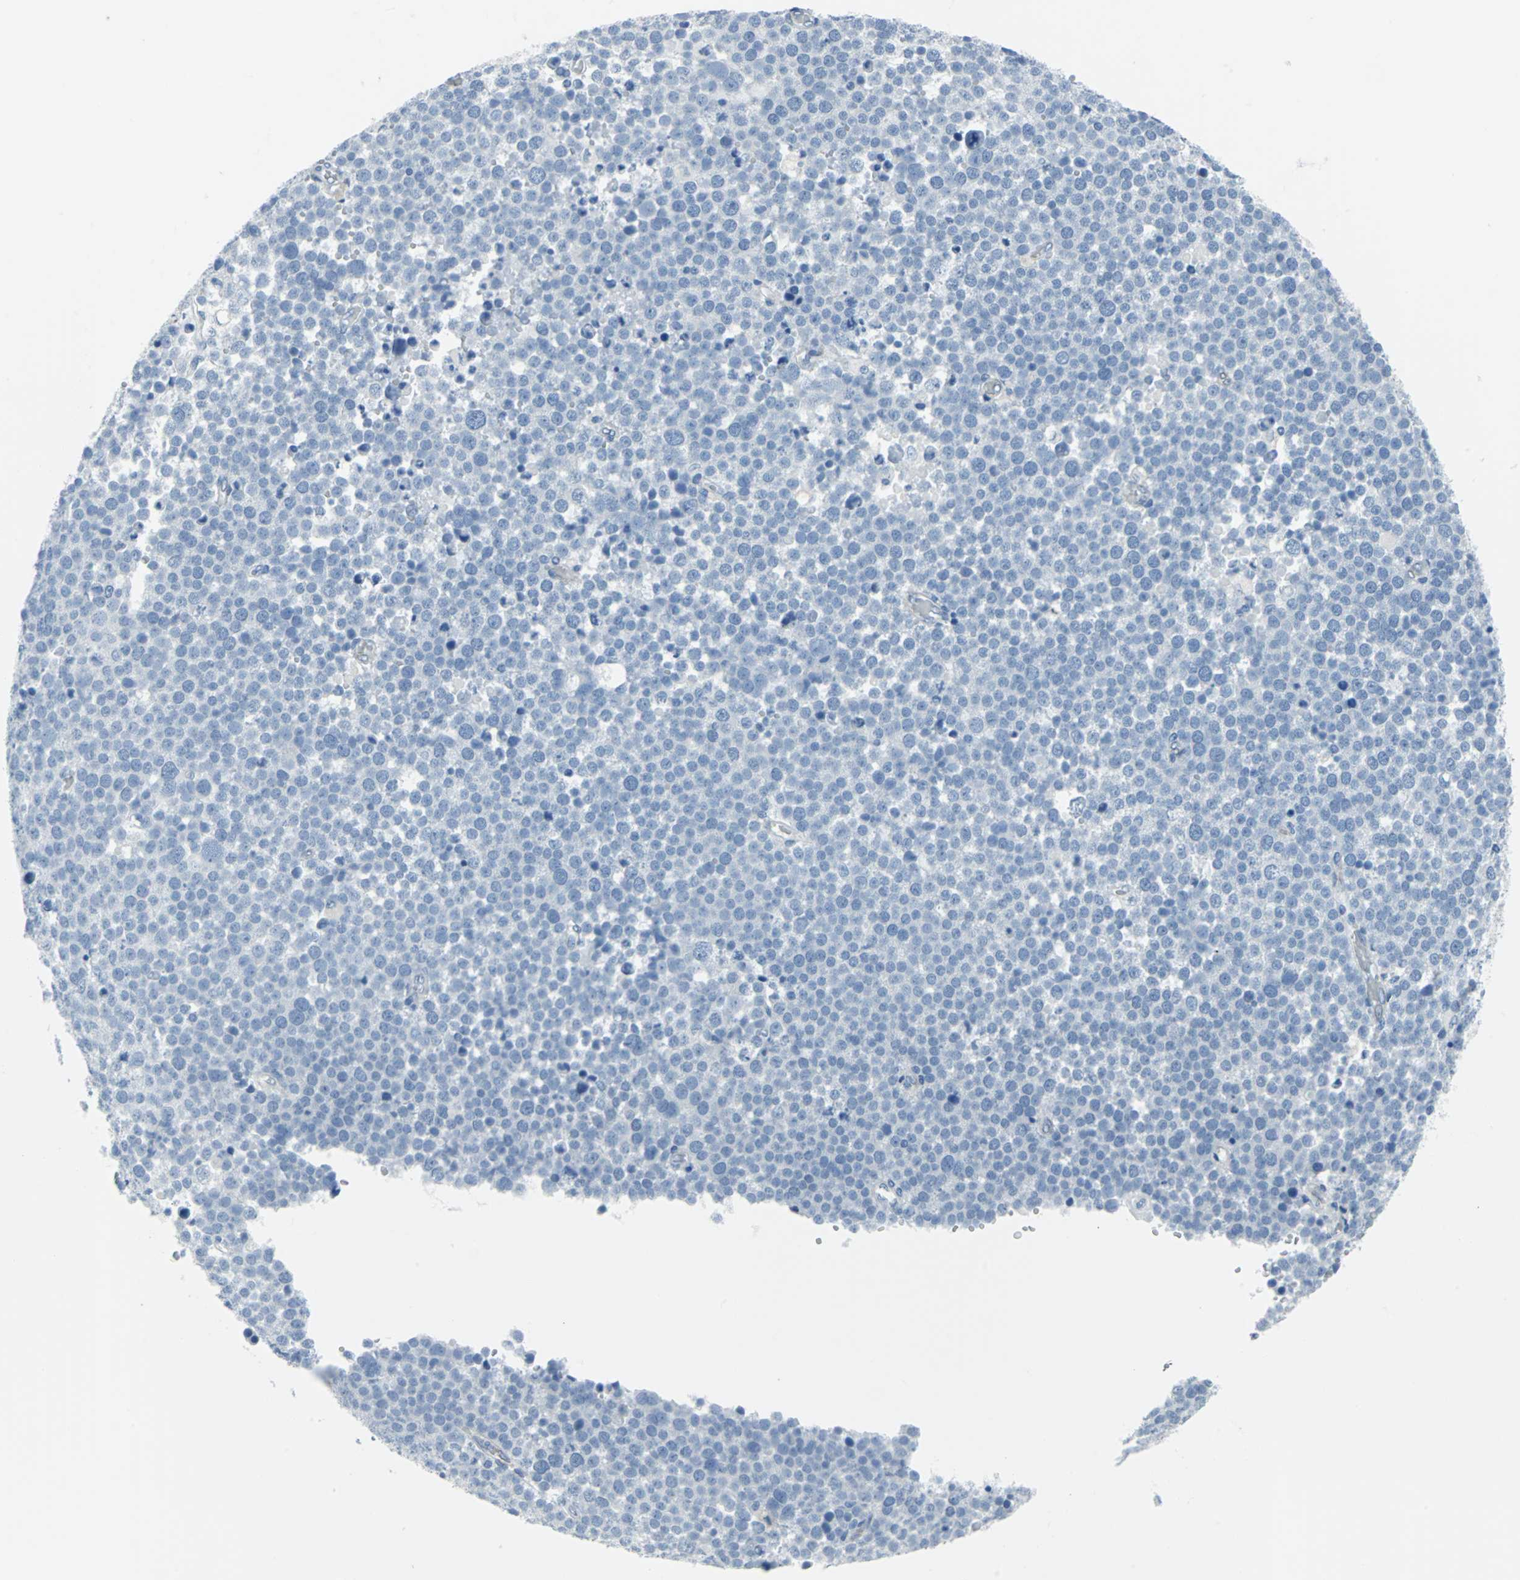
{"staining": {"intensity": "negative", "quantity": "none", "location": "none"}, "tissue": "testis cancer", "cell_type": "Tumor cells", "image_type": "cancer", "snomed": [{"axis": "morphology", "description": "Seminoma, NOS"}, {"axis": "topography", "description": "Testis"}], "caption": "IHC histopathology image of human testis cancer stained for a protein (brown), which shows no staining in tumor cells. (Stains: DAB (3,3'-diaminobenzidine) immunohistochemistry with hematoxylin counter stain, Microscopy: brightfield microscopy at high magnification).", "gene": "CYB5A", "patient": {"sex": "male", "age": 71}}